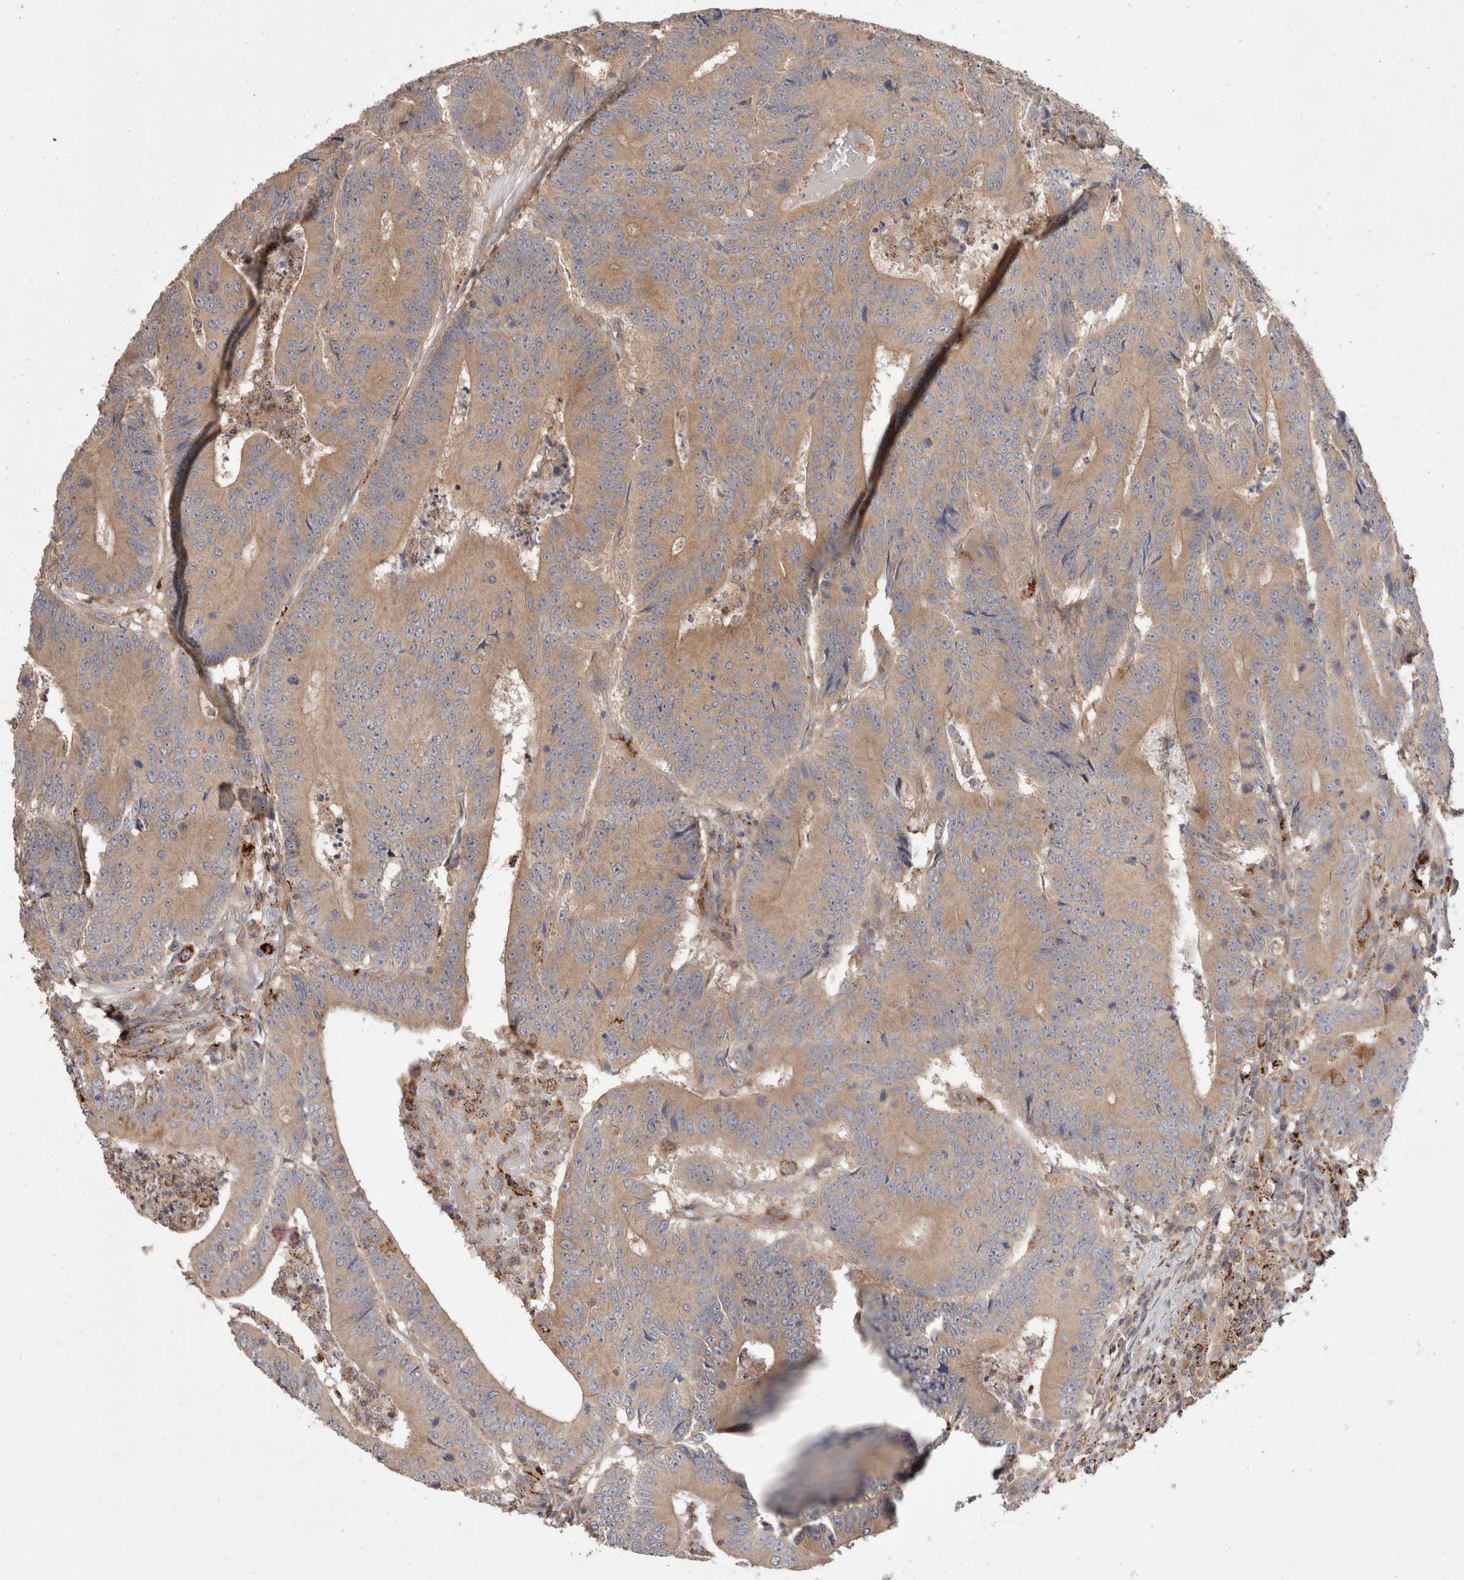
{"staining": {"intensity": "weak", "quantity": ">75%", "location": "cytoplasmic/membranous"}, "tissue": "colorectal cancer", "cell_type": "Tumor cells", "image_type": "cancer", "snomed": [{"axis": "morphology", "description": "Adenocarcinoma, NOS"}, {"axis": "topography", "description": "Colon"}], "caption": "There is low levels of weak cytoplasmic/membranous positivity in tumor cells of colorectal cancer (adenocarcinoma), as demonstrated by immunohistochemical staining (brown color).", "gene": "HROB", "patient": {"sex": "male", "age": 83}}